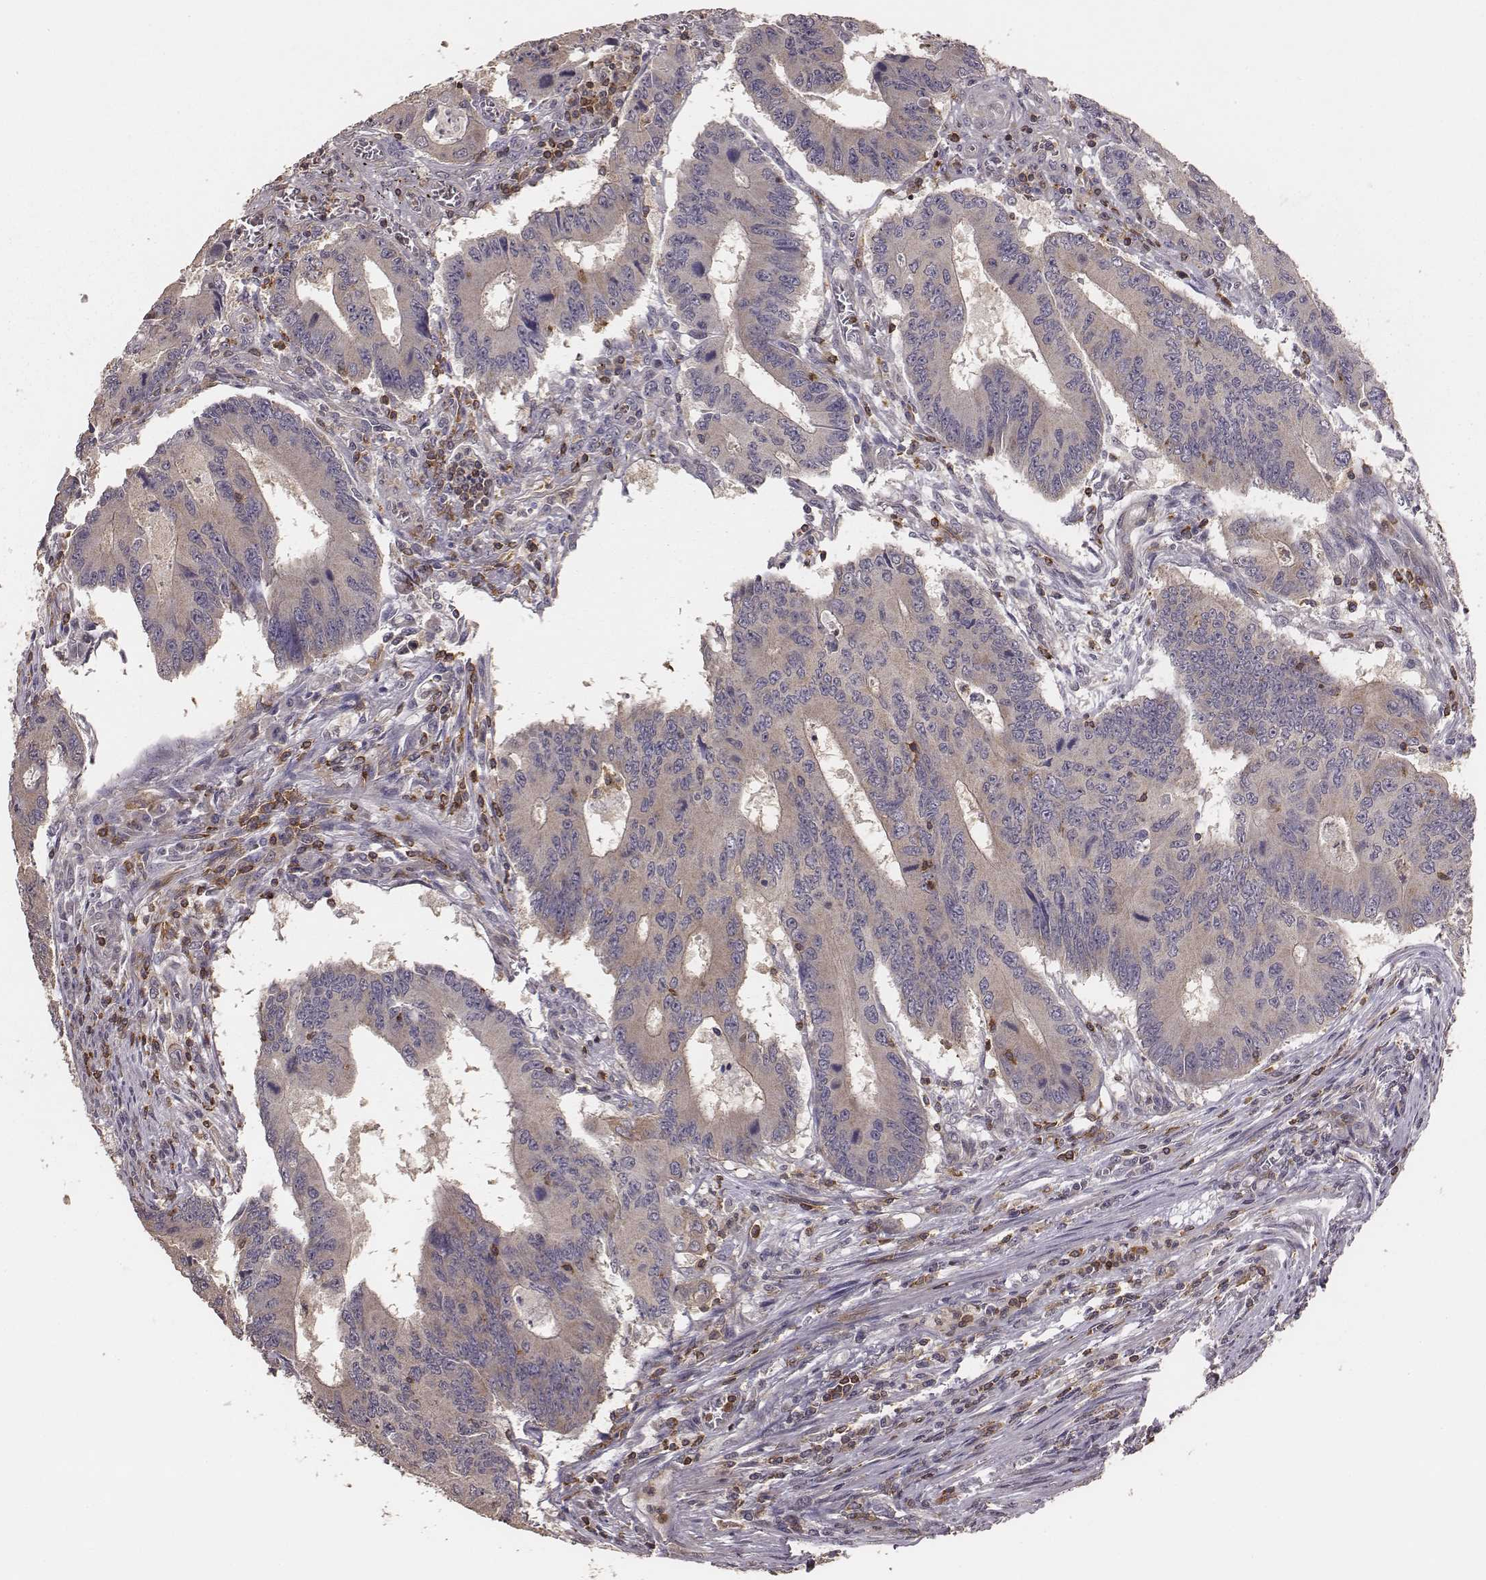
{"staining": {"intensity": "negative", "quantity": "none", "location": "none"}, "tissue": "colorectal cancer", "cell_type": "Tumor cells", "image_type": "cancer", "snomed": [{"axis": "morphology", "description": "Adenocarcinoma, NOS"}, {"axis": "topography", "description": "Colon"}], "caption": "Tumor cells are negative for protein expression in human colorectal adenocarcinoma. (DAB (3,3'-diaminobenzidine) immunohistochemistry visualized using brightfield microscopy, high magnification).", "gene": "PILRA", "patient": {"sex": "male", "age": 53}}